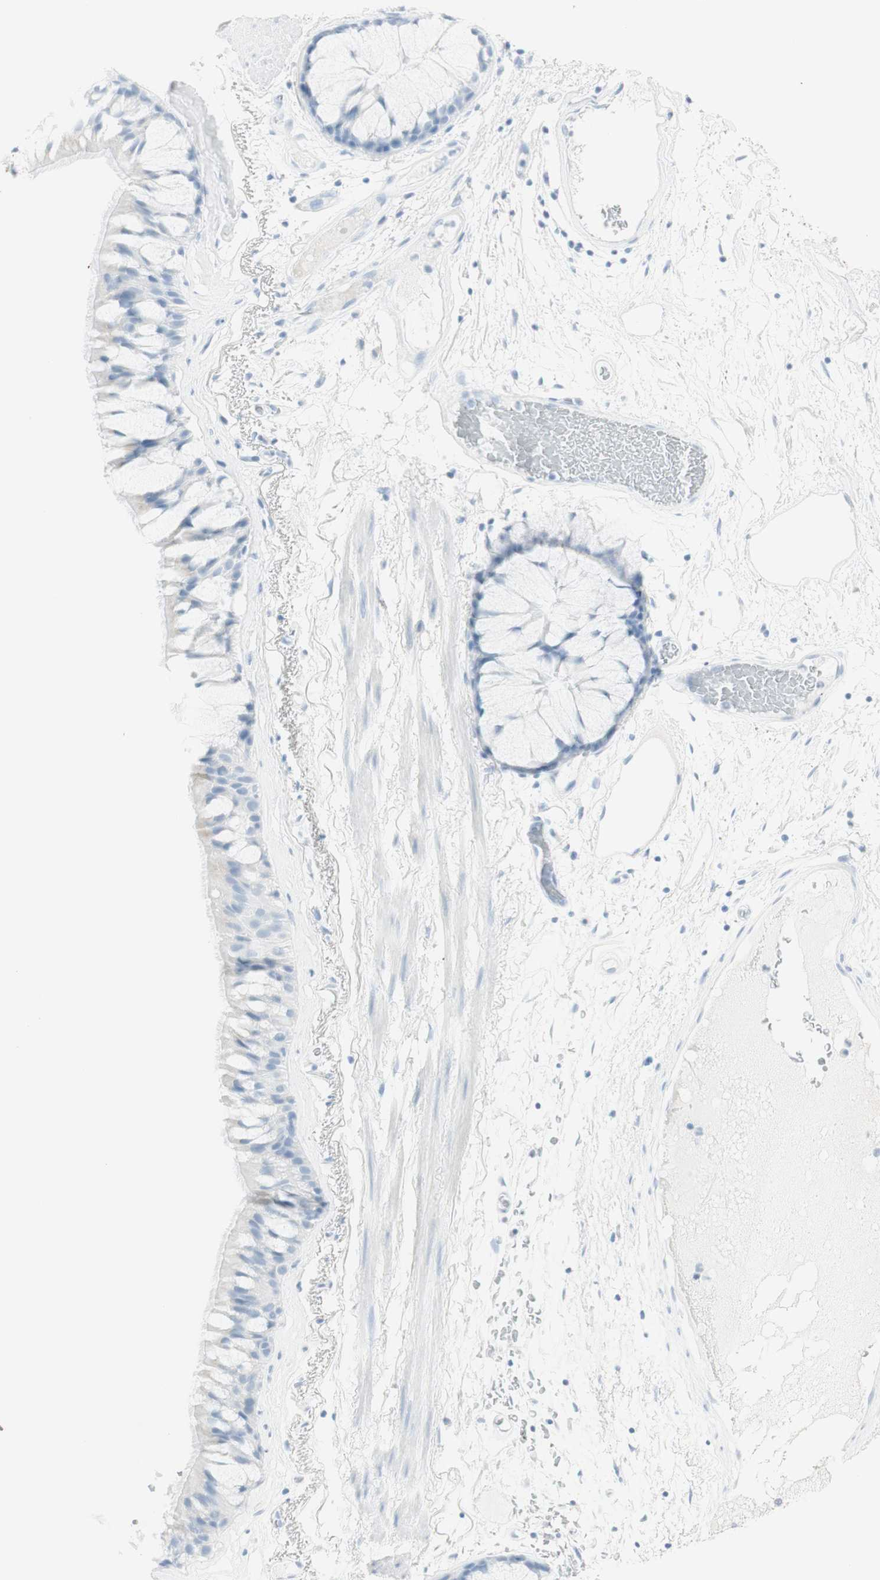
{"staining": {"intensity": "negative", "quantity": "none", "location": "none"}, "tissue": "bronchus", "cell_type": "Respiratory epithelial cells", "image_type": "normal", "snomed": [{"axis": "morphology", "description": "Normal tissue, NOS"}, {"axis": "topography", "description": "Bronchus"}], "caption": "DAB immunohistochemical staining of normal bronchus reveals no significant positivity in respiratory epithelial cells.", "gene": "NAPSA", "patient": {"sex": "male", "age": 66}}